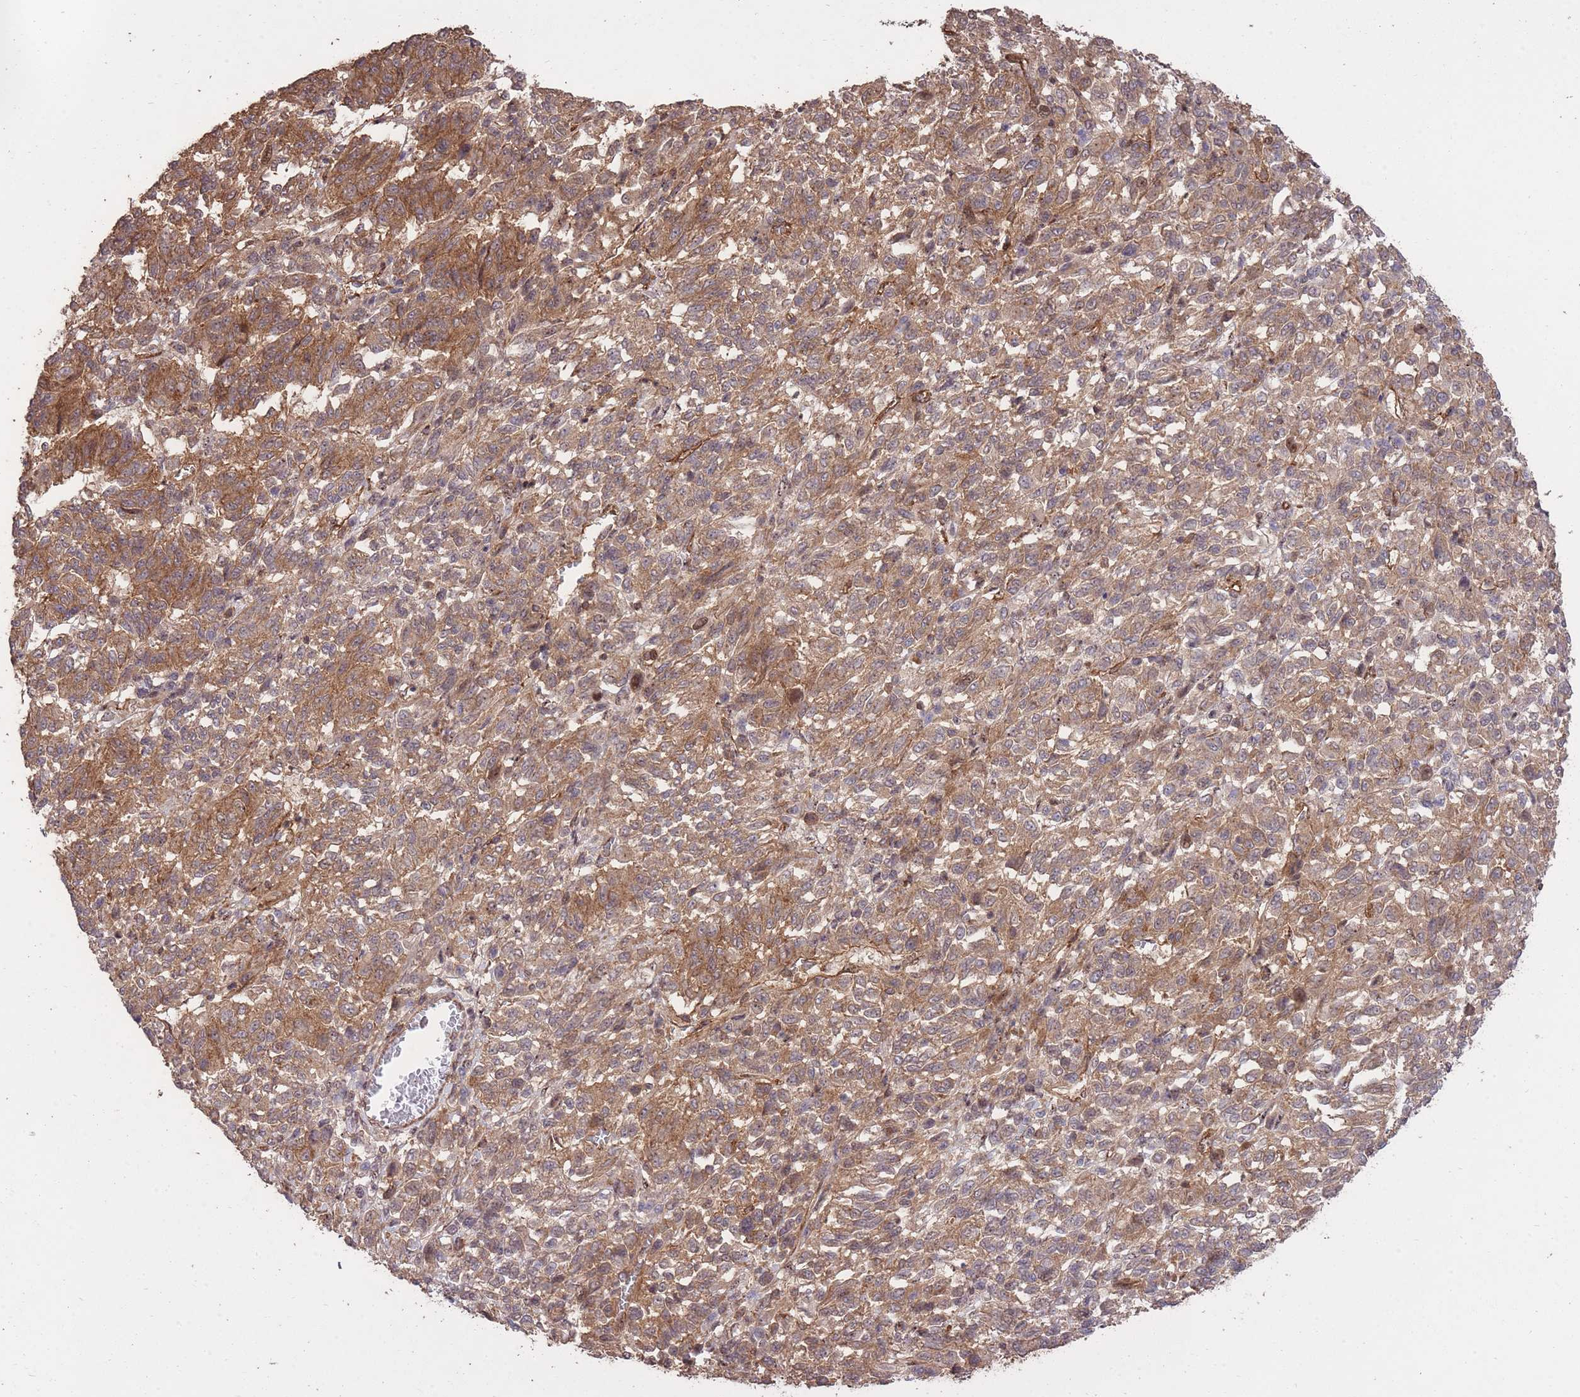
{"staining": {"intensity": "moderate", "quantity": ">75%", "location": "cytoplasmic/membranous"}, "tissue": "melanoma", "cell_type": "Tumor cells", "image_type": "cancer", "snomed": [{"axis": "morphology", "description": "Malignant melanoma, Metastatic site"}, {"axis": "topography", "description": "Lung"}], "caption": "Approximately >75% of tumor cells in human malignant melanoma (metastatic site) reveal moderate cytoplasmic/membranous protein staining as visualized by brown immunohistochemical staining.", "gene": "PLD1", "patient": {"sex": "male", "age": 64}}